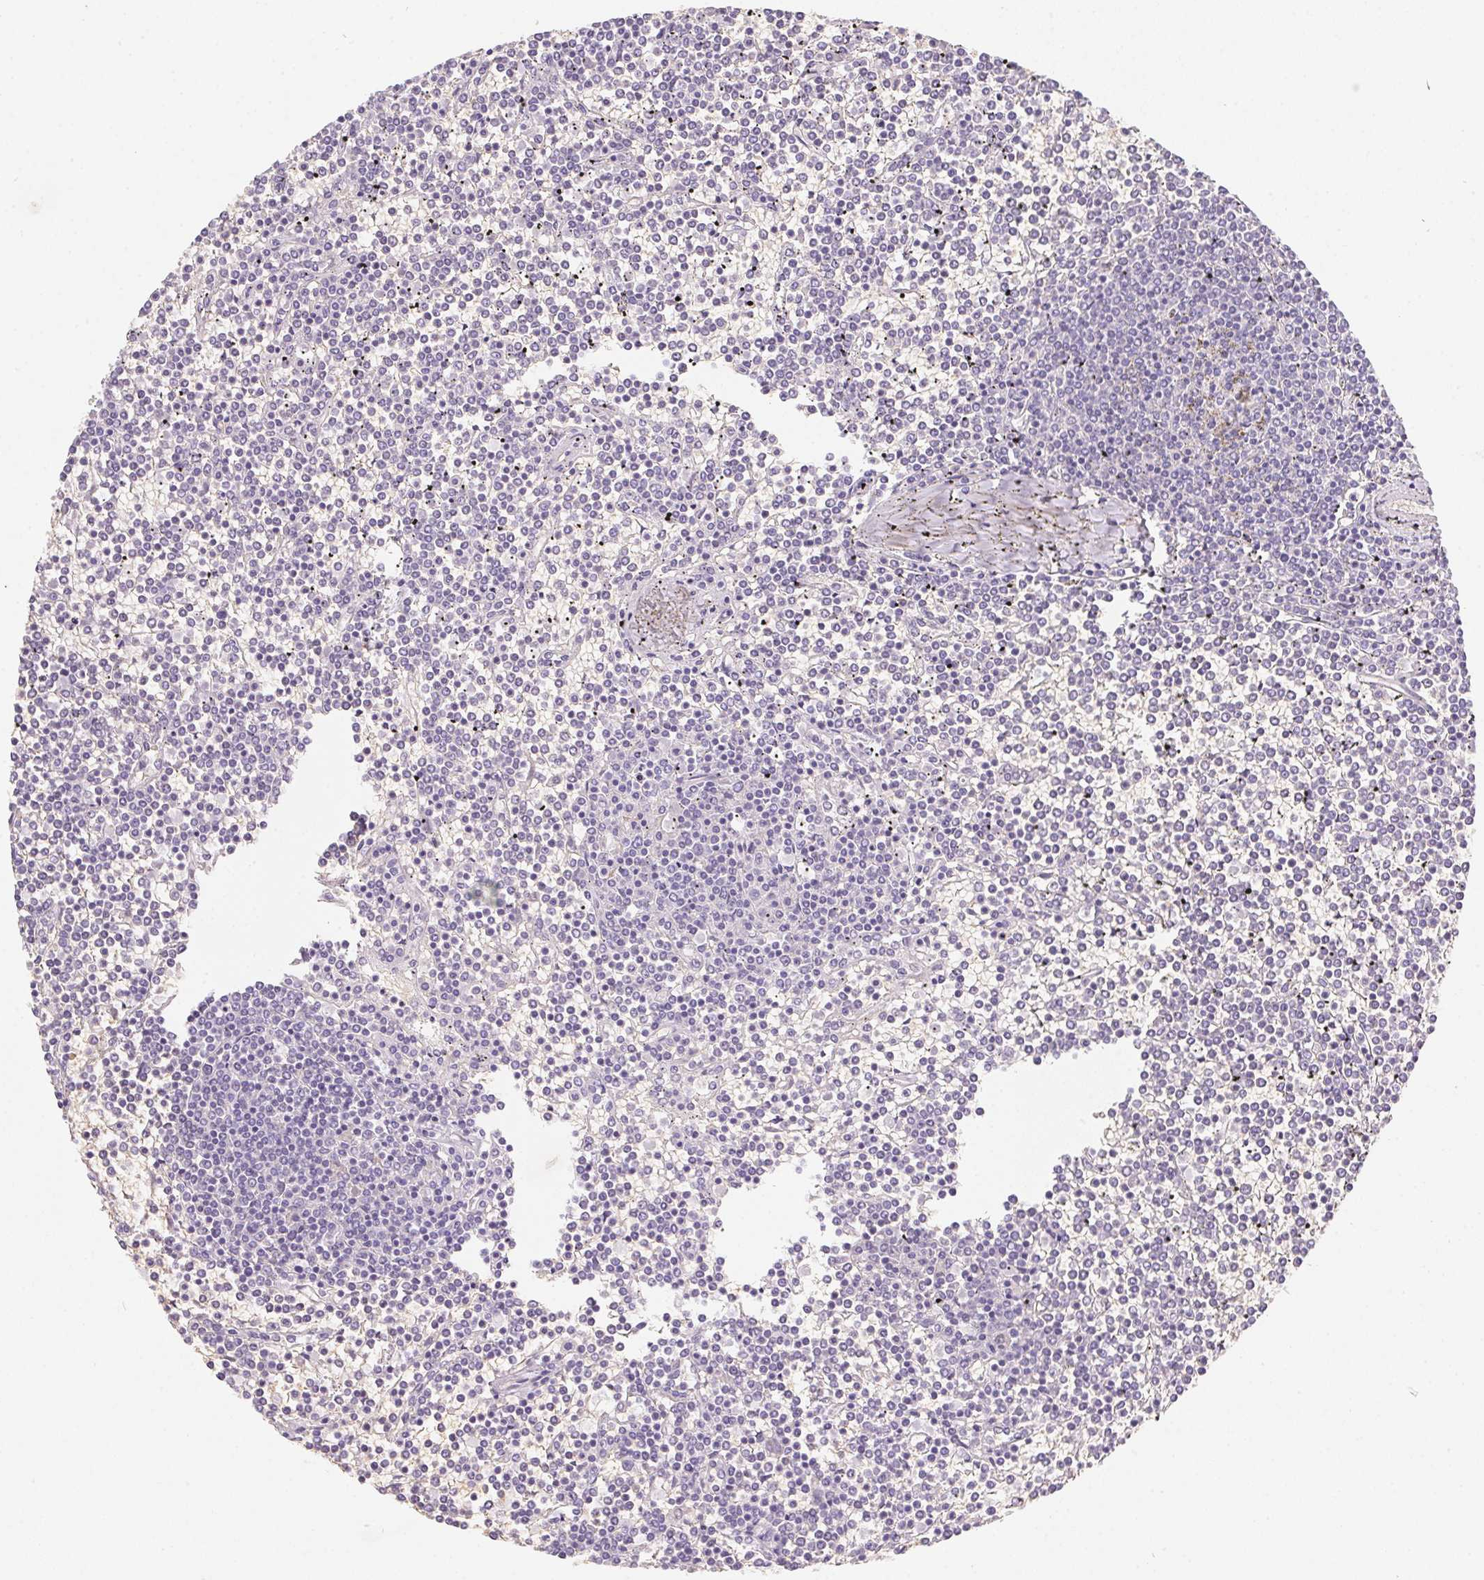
{"staining": {"intensity": "negative", "quantity": "none", "location": "none"}, "tissue": "lymphoma", "cell_type": "Tumor cells", "image_type": "cancer", "snomed": [{"axis": "morphology", "description": "Malignant lymphoma, non-Hodgkin's type, Low grade"}, {"axis": "topography", "description": "Spleen"}], "caption": "IHC histopathology image of neoplastic tissue: human low-grade malignant lymphoma, non-Hodgkin's type stained with DAB demonstrates no significant protein expression in tumor cells.", "gene": "DCD", "patient": {"sex": "female", "age": 19}}